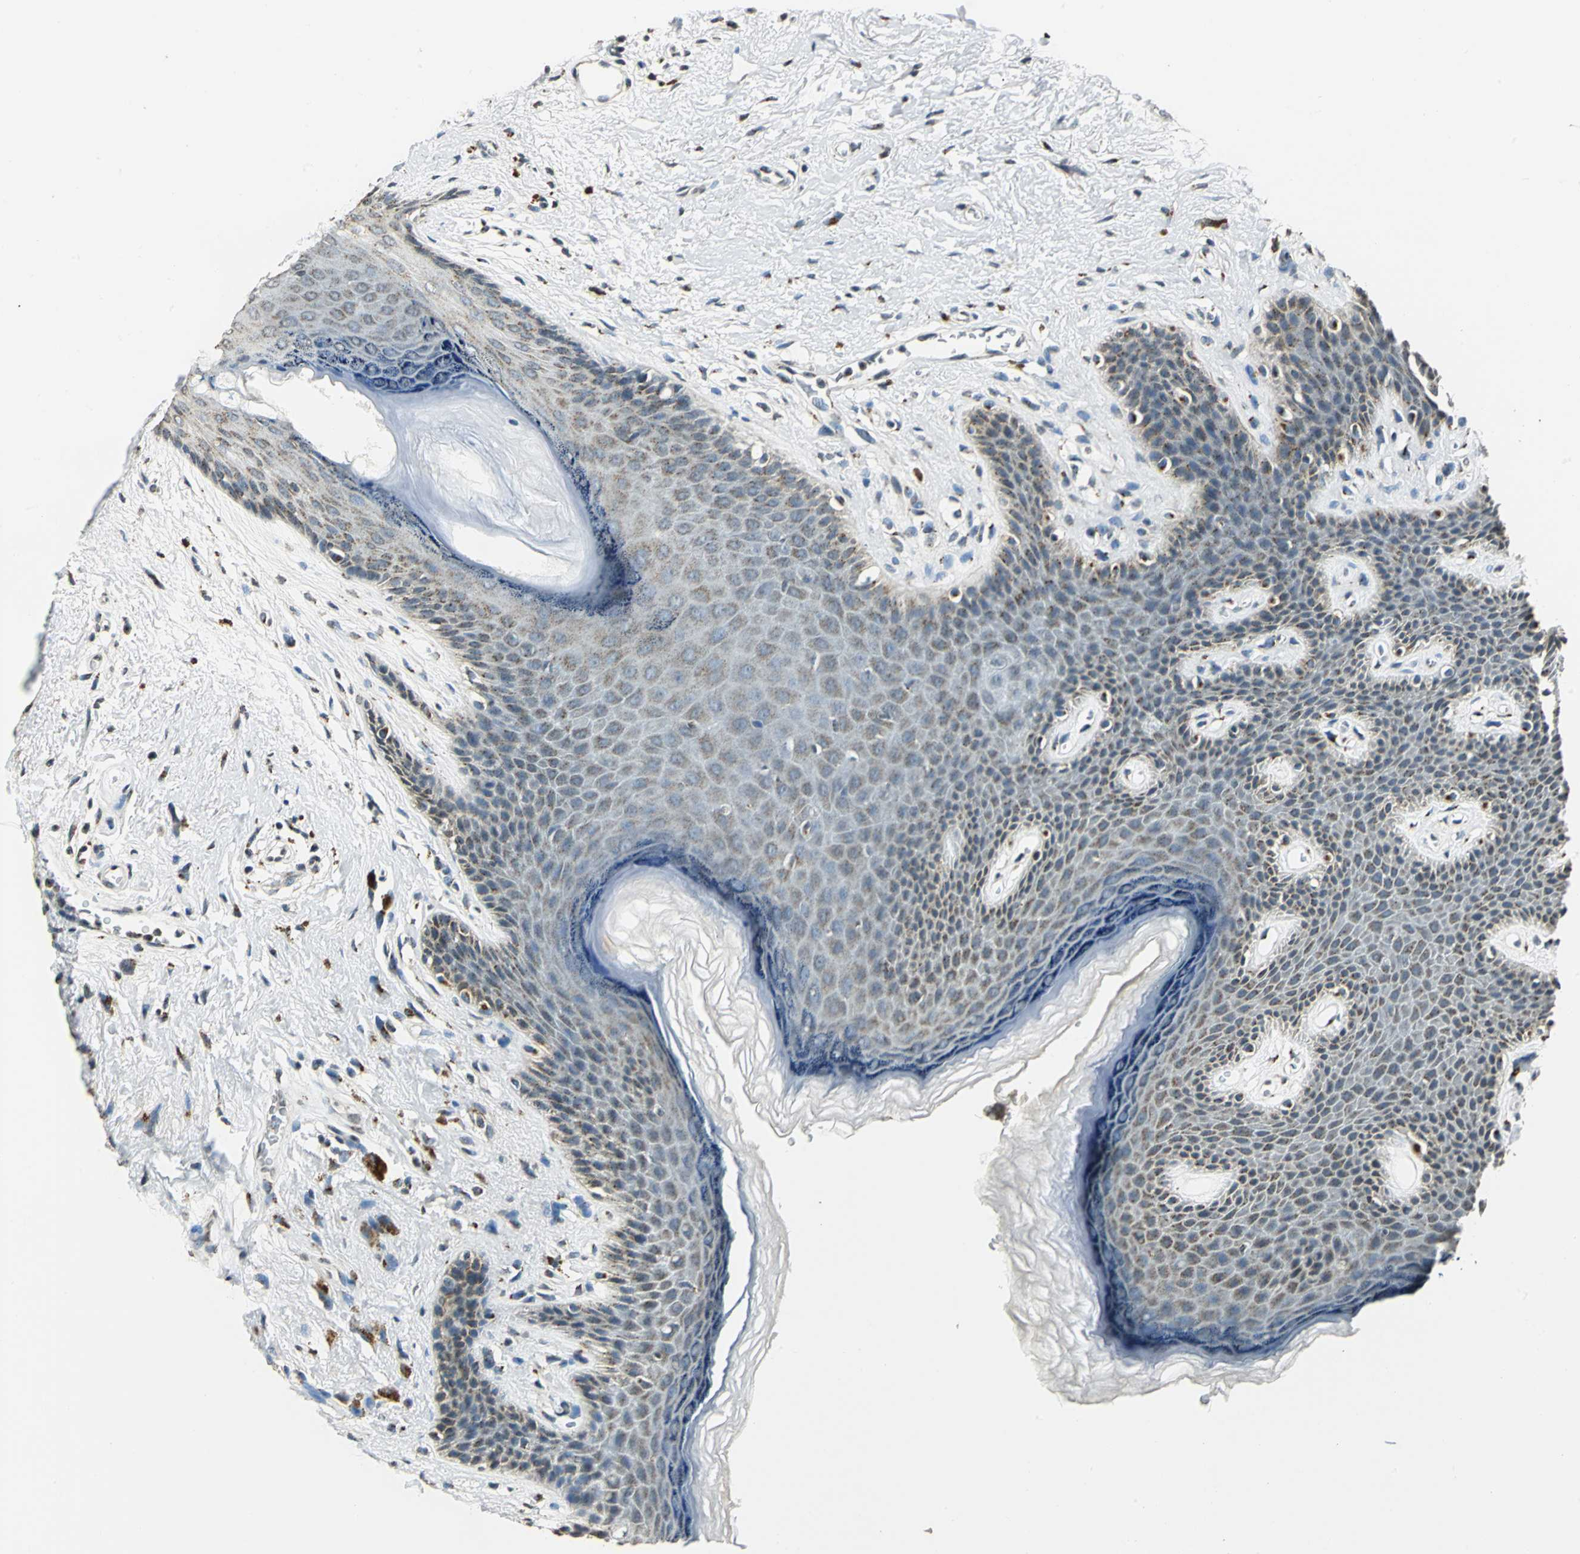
{"staining": {"intensity": "weak", "quantity": "25%-75%", "location": "cytoplasmic/membranous"}, "tissue": "skin", "cell_type": "Epidermal cells", "image_type": "normal", "snomed": [{"axis": "morphology", "description": "Normal tissue, NOS"}, {"axis": "topography", "description": "Anal"}], "caption": "Immunohistochemistry photomicrograph of normal skin stained for a protein (brown), which shows low levels of weak cytoplasmic/membranous expression in about 25%-75% of epidermal cells.", "gene": "TMEM115", "patient": {"sex": "female", "age": 46}}